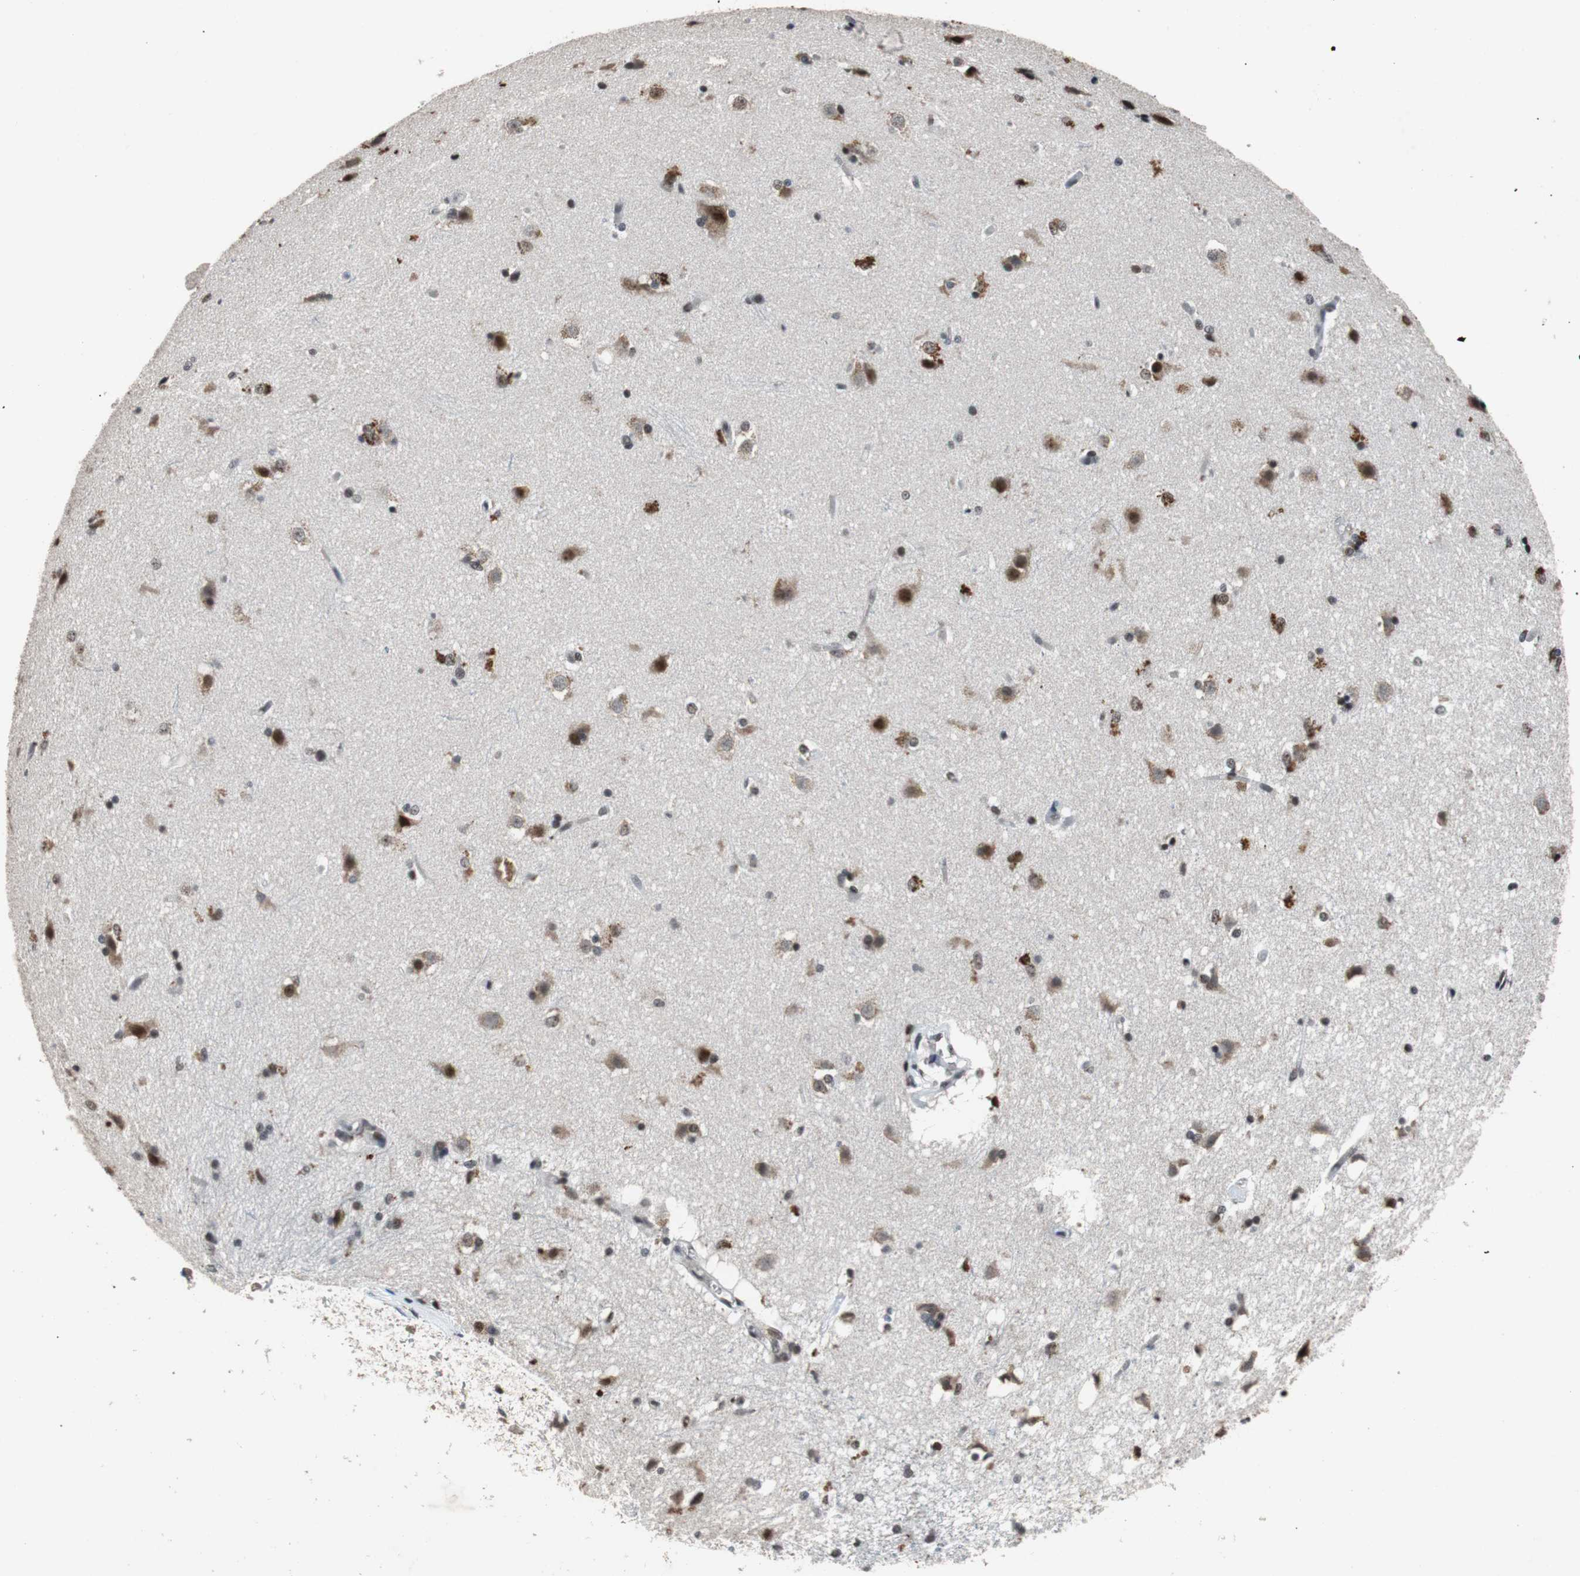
{"staining": {"intensity": "moderate", "quantity": "25%-75%", "location": "cytoplasmic/membranous,nuclear"}, "tissue": "caudate", "cell_type": "Glial cells", "image_type": "normal", "snomed": [{"axis": "morphology", "description": "Normal tissue, NOS"}, {"axis": "topography", "description": "Lateral ventricle wall"}], "caption": "Normal caudate exhibits moderate cytoplasmic/membranous,nuclear positivity in approximately 25%-75% of glial cells.", "gene": "USP28", "patient": {"sex": "female", "age": 19}}